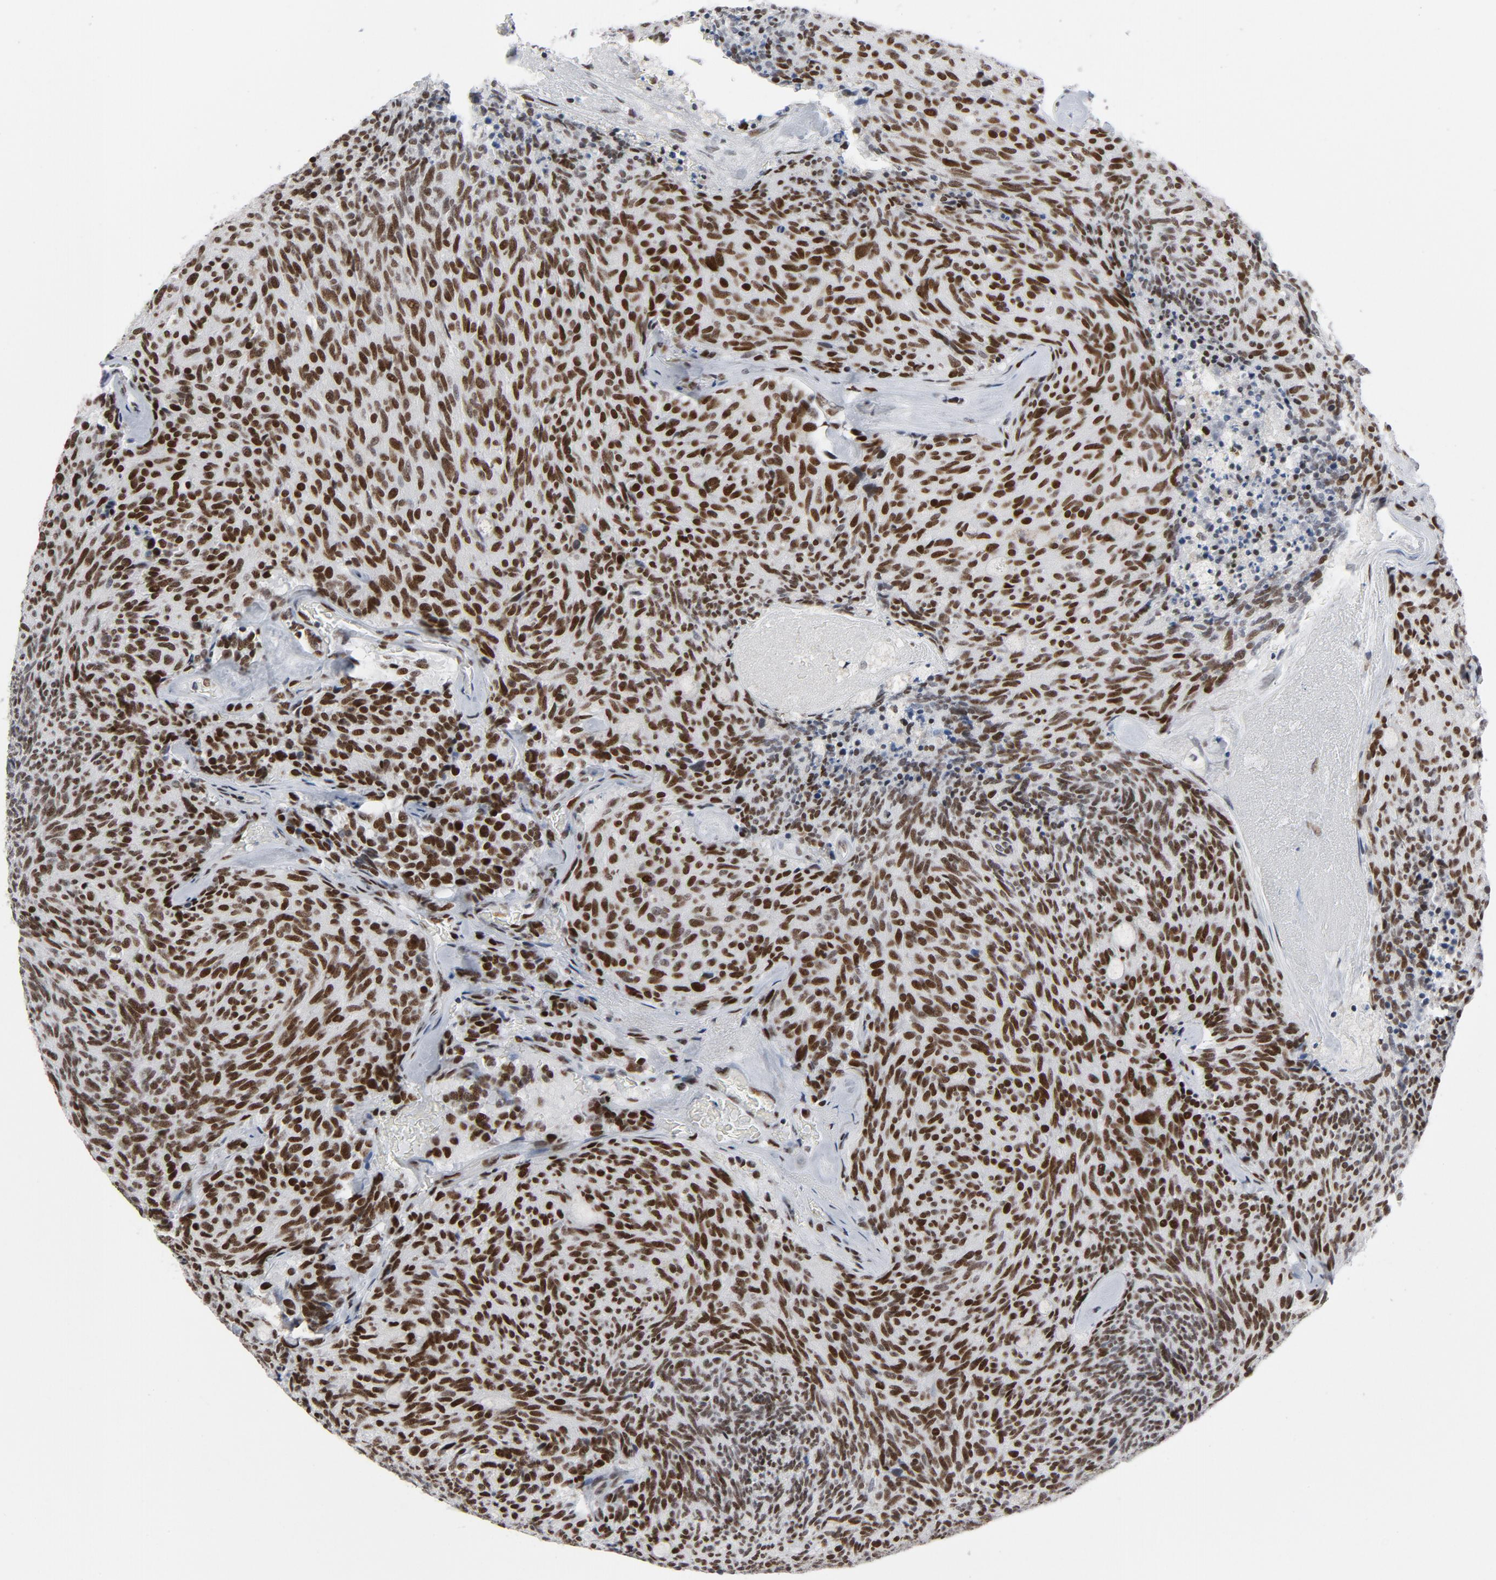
{"staining": {"intensity": "strong", "quantity": ">75%", "location": "nuclear"}, "tissue": "carcinoid", "cell_type": "Tumor cells", "image_type": "cancer", "snomed": [{"axis": "morphology", "description": "Carcinoid, malignant, NOS"}, {"axis": "topography", "description": "Pancreas"}], "caption": "This micrograph demonstrates immunohistochemistry (IHC) staining of human malignant carcinoid, with high strong nuclear positivity in approximately >75% of tumor cells.", "gene": "HSF1", "patient": {"sex": "female", "age": 54}}